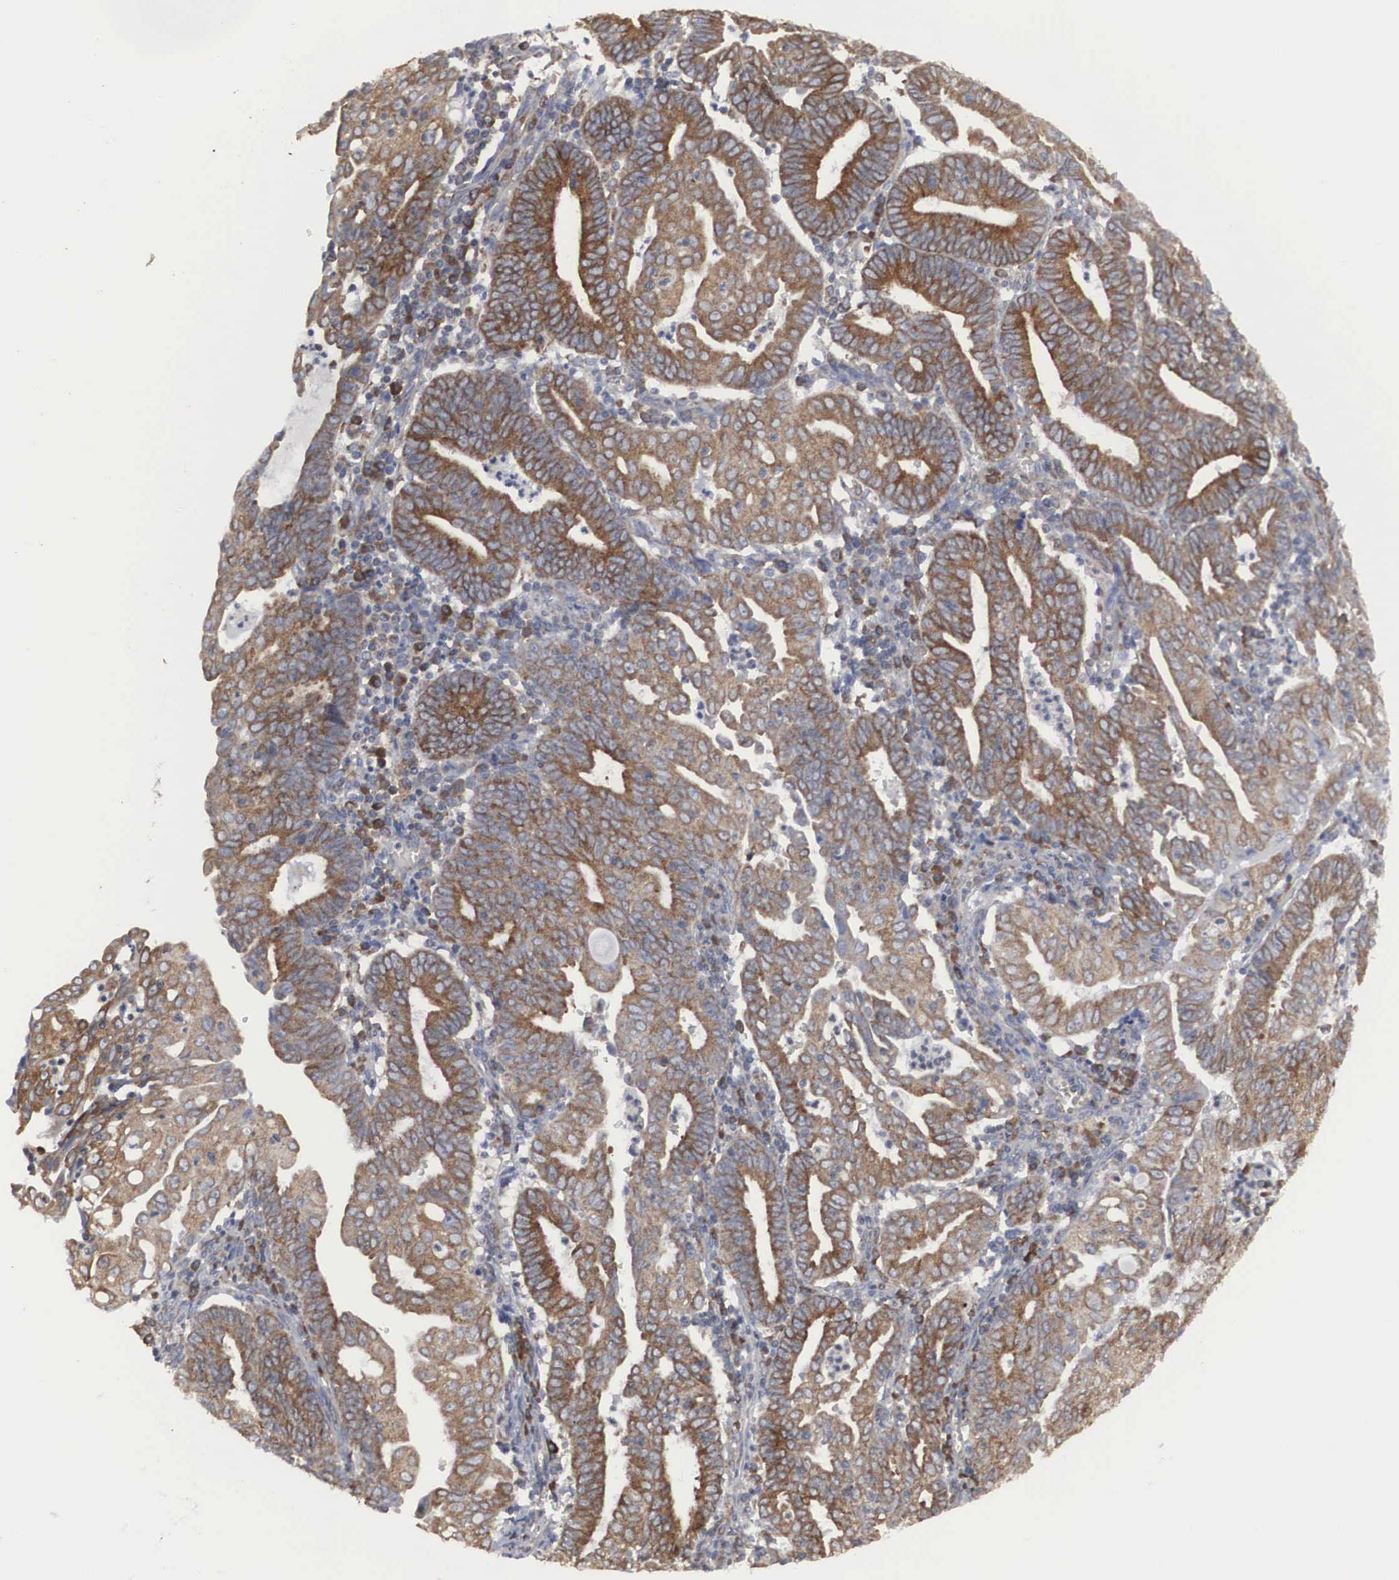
{"staining": {"intensity": "strong", "quantity": ">75%", "location": "cytoplasmic/membranous"}, "tissue": "endometrial cancer", "cell_type": "Tumor cells", "image_type": "cancer", "snomed": [{"axis": "morphology", "description": "Adenocarcinoma, NOS"}, {"axis": "topography", "description": "Endometrium"}], "caption": "High-magnification brightfield microscopy of endometrial cancer (adenocarcinoma) stained with DAB (brown) and counterstained with hematoxylin (blue). tumor cells exhibit strong cytoplasmic/membranous expression is appreciated in approximately>75% of cells. (IHC, brightfield microscopy, high magnification).", "gene": "MIA2", "patient": {"sex": "female", "age": 60}}